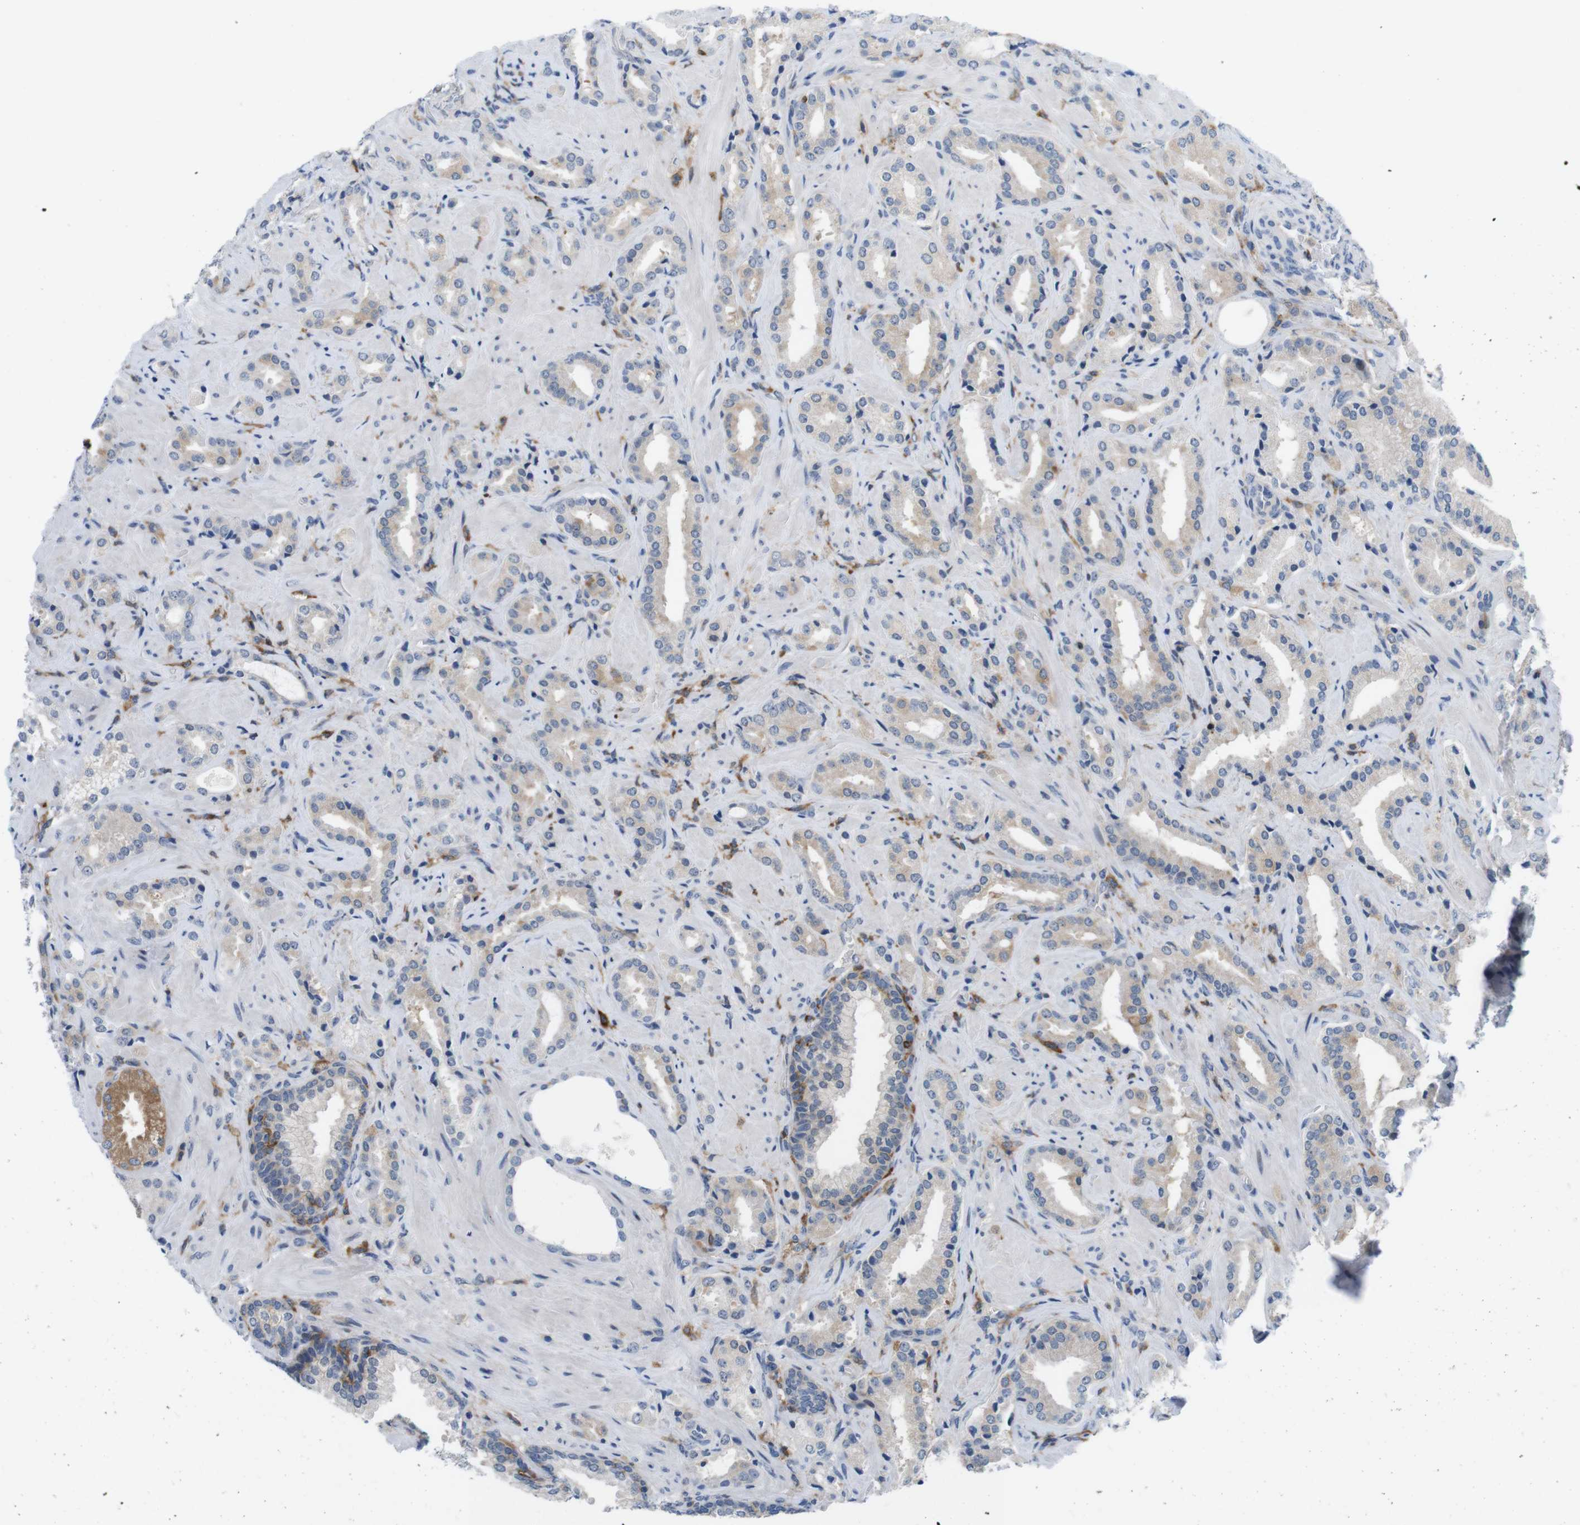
{"staining": {"intensity": "negative", "quantity": "none", "location": "none"}, "tissue": "prostate cancer", "cell_type": "Tumor cells", "image_type": "cancer", "snomed": [{"axis": "morphology", "description": "Adenocarcinoma, High grade"}, {"axis": "topography", "description": "Prostate"}], "caption": "Immunohistochemistry (IHC) of human prostate high-grade adenocarcinoma displays no expression in tumor cells.", "gene": "CD300C", "patient": {"sex": "male", "age": 64}}